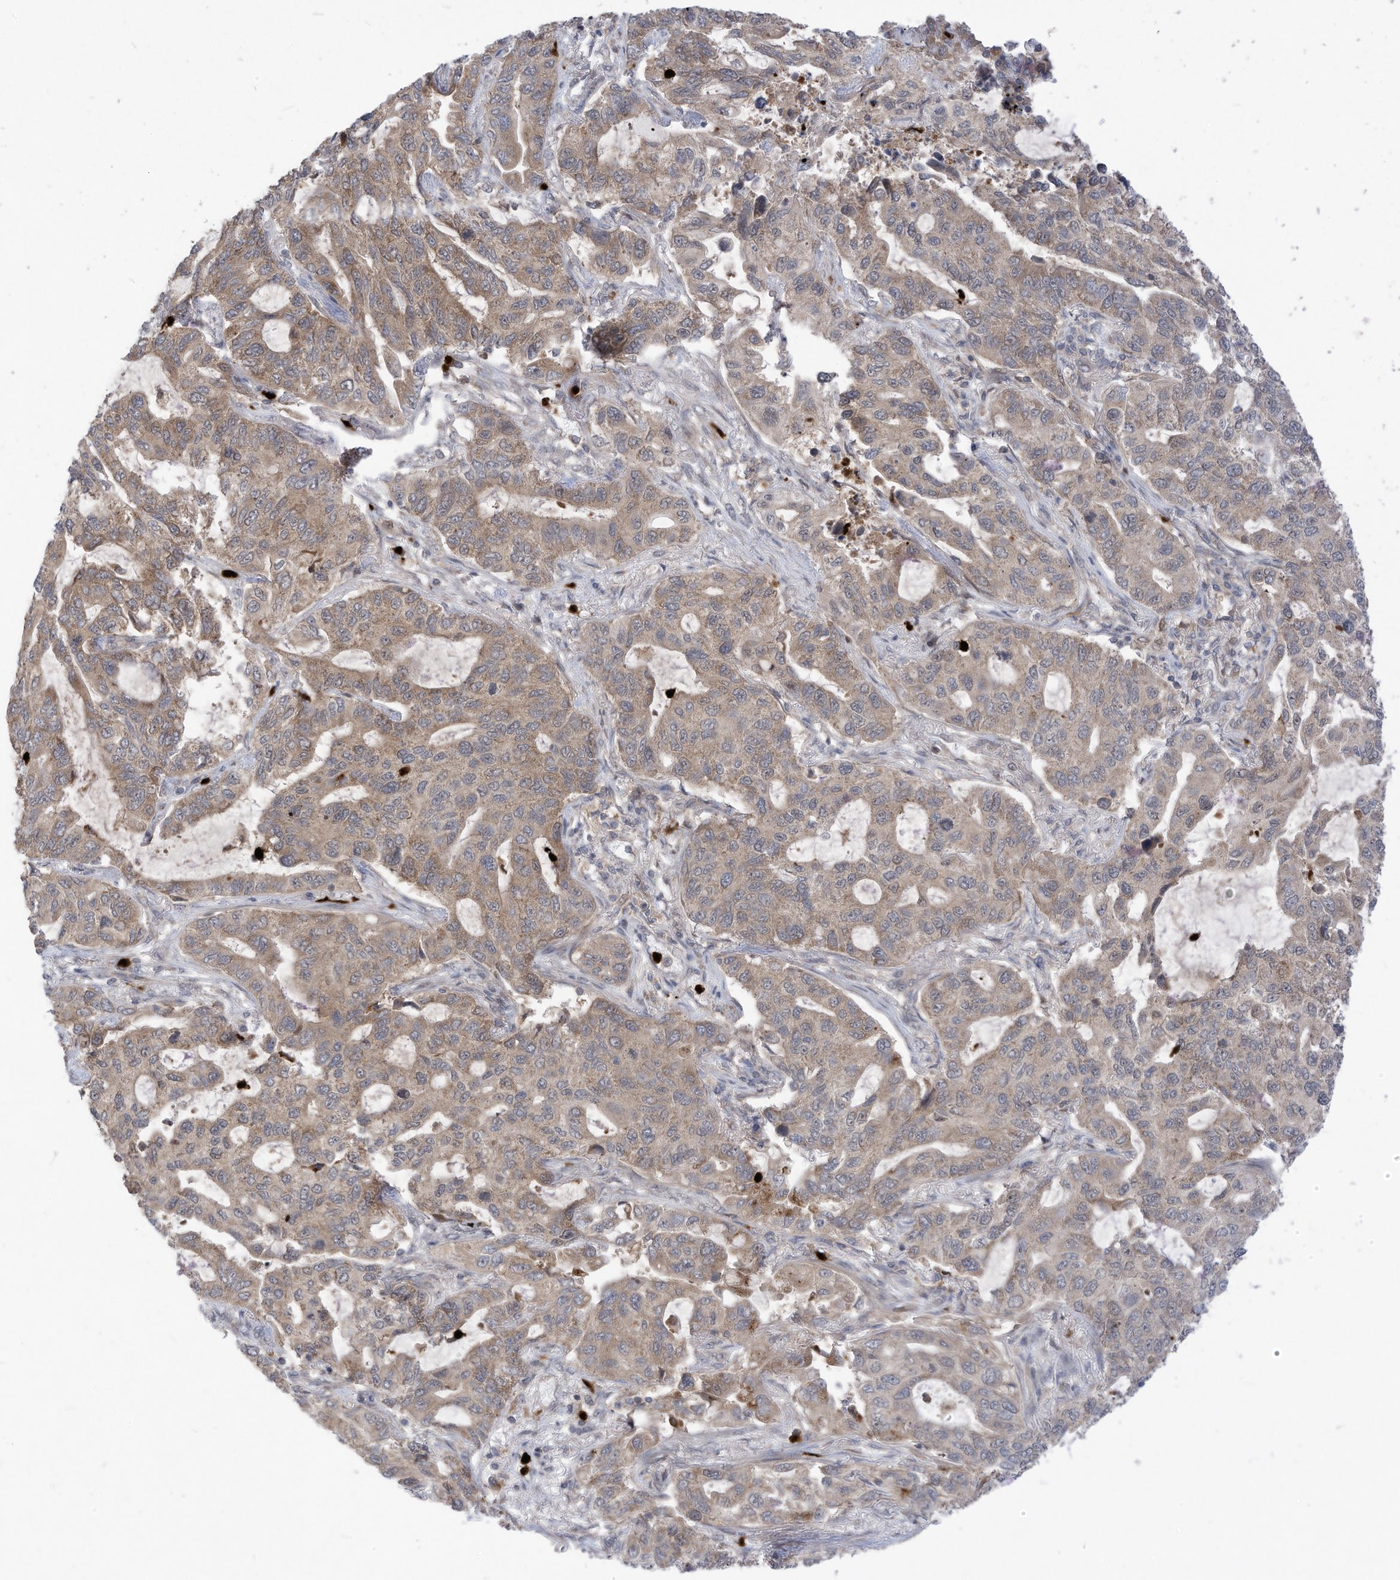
{"staining": {"intensity": "moderate", "quantity": "<25%", "location": "cytoplasmic/membranous"}, "tissue": "lung cancer", "cell_type": "Tumor cells", "image_type": "cancer", "snomed": [{"axis": "morphology", "description": "Adenocarcinoma, NOS"}, {"axis": "topography", "description": "Lung"}], "caption": "Immunohistochemistry (IHC) micrograph of neoplastic tissue: human lung cancer stained using IHC displays low levels of moderate protein expression localized specifically in the cytoplasmic/membranous of tumor cells, appearing as a cytoplasmic/membranous brown color.", "gene": "CNKSR1", "patient": {"sex": "male", "age": 64}}